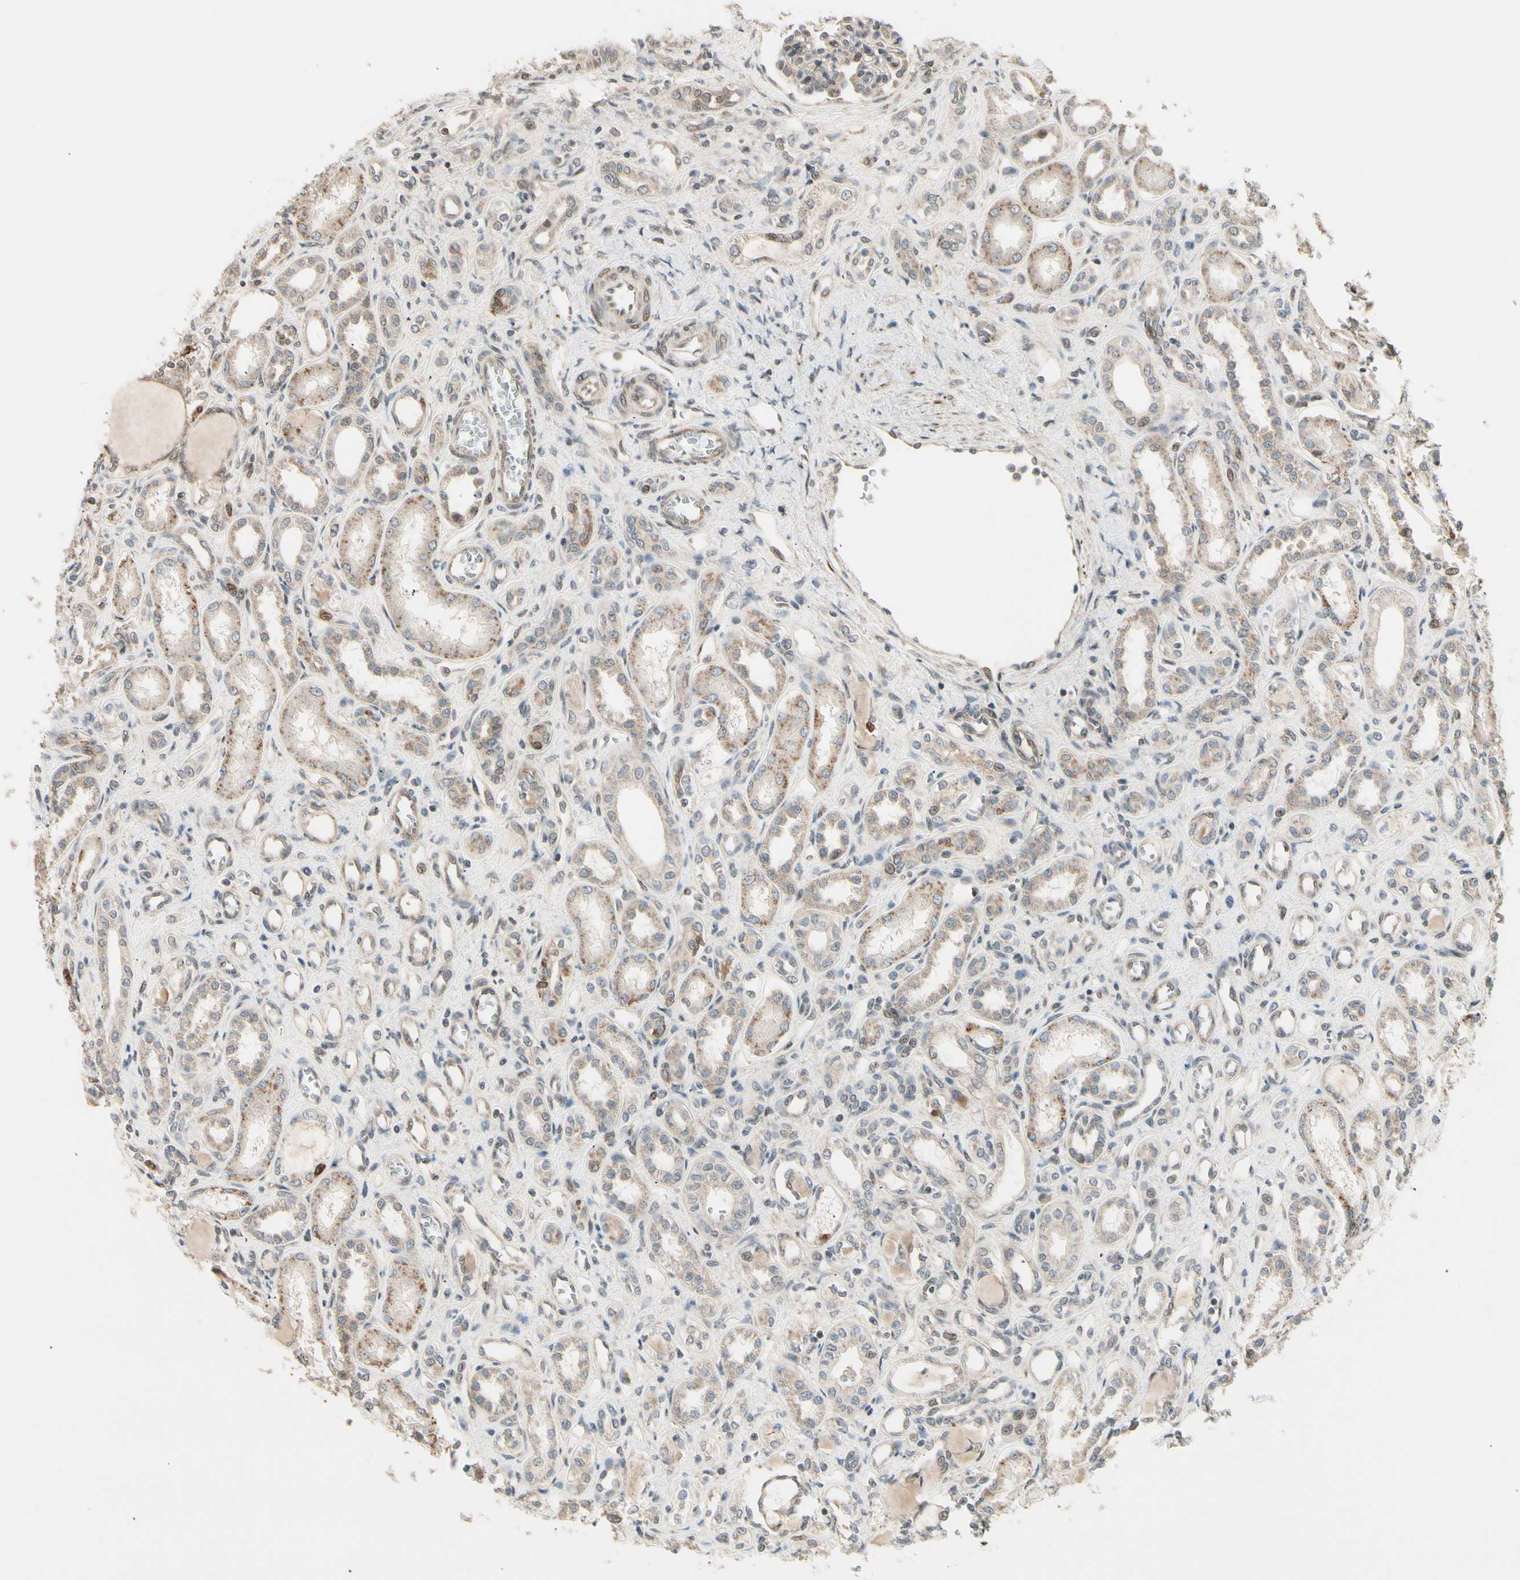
{"staining": {"intensity": "weak", "quantity": ">75%", "location": "cytoplasmic/membranous"}, "tissue": "kidney", "cell_type": "Cells in glomeruli", "image_type": "normal", "snomed": [{"axis": "morphology", "description": "Normal tissue, NOS"}, {"axis": "topography", "description": "Kidney"}], "caption": "About >75% of cells in glomeruli in benign human kidney demonstrate weak cytoplasmic/membranous protein staining as visualized by brown immunohistochemical staining.", "gene": "SVBP", "patient": {"sex": "male", "age": 7}}